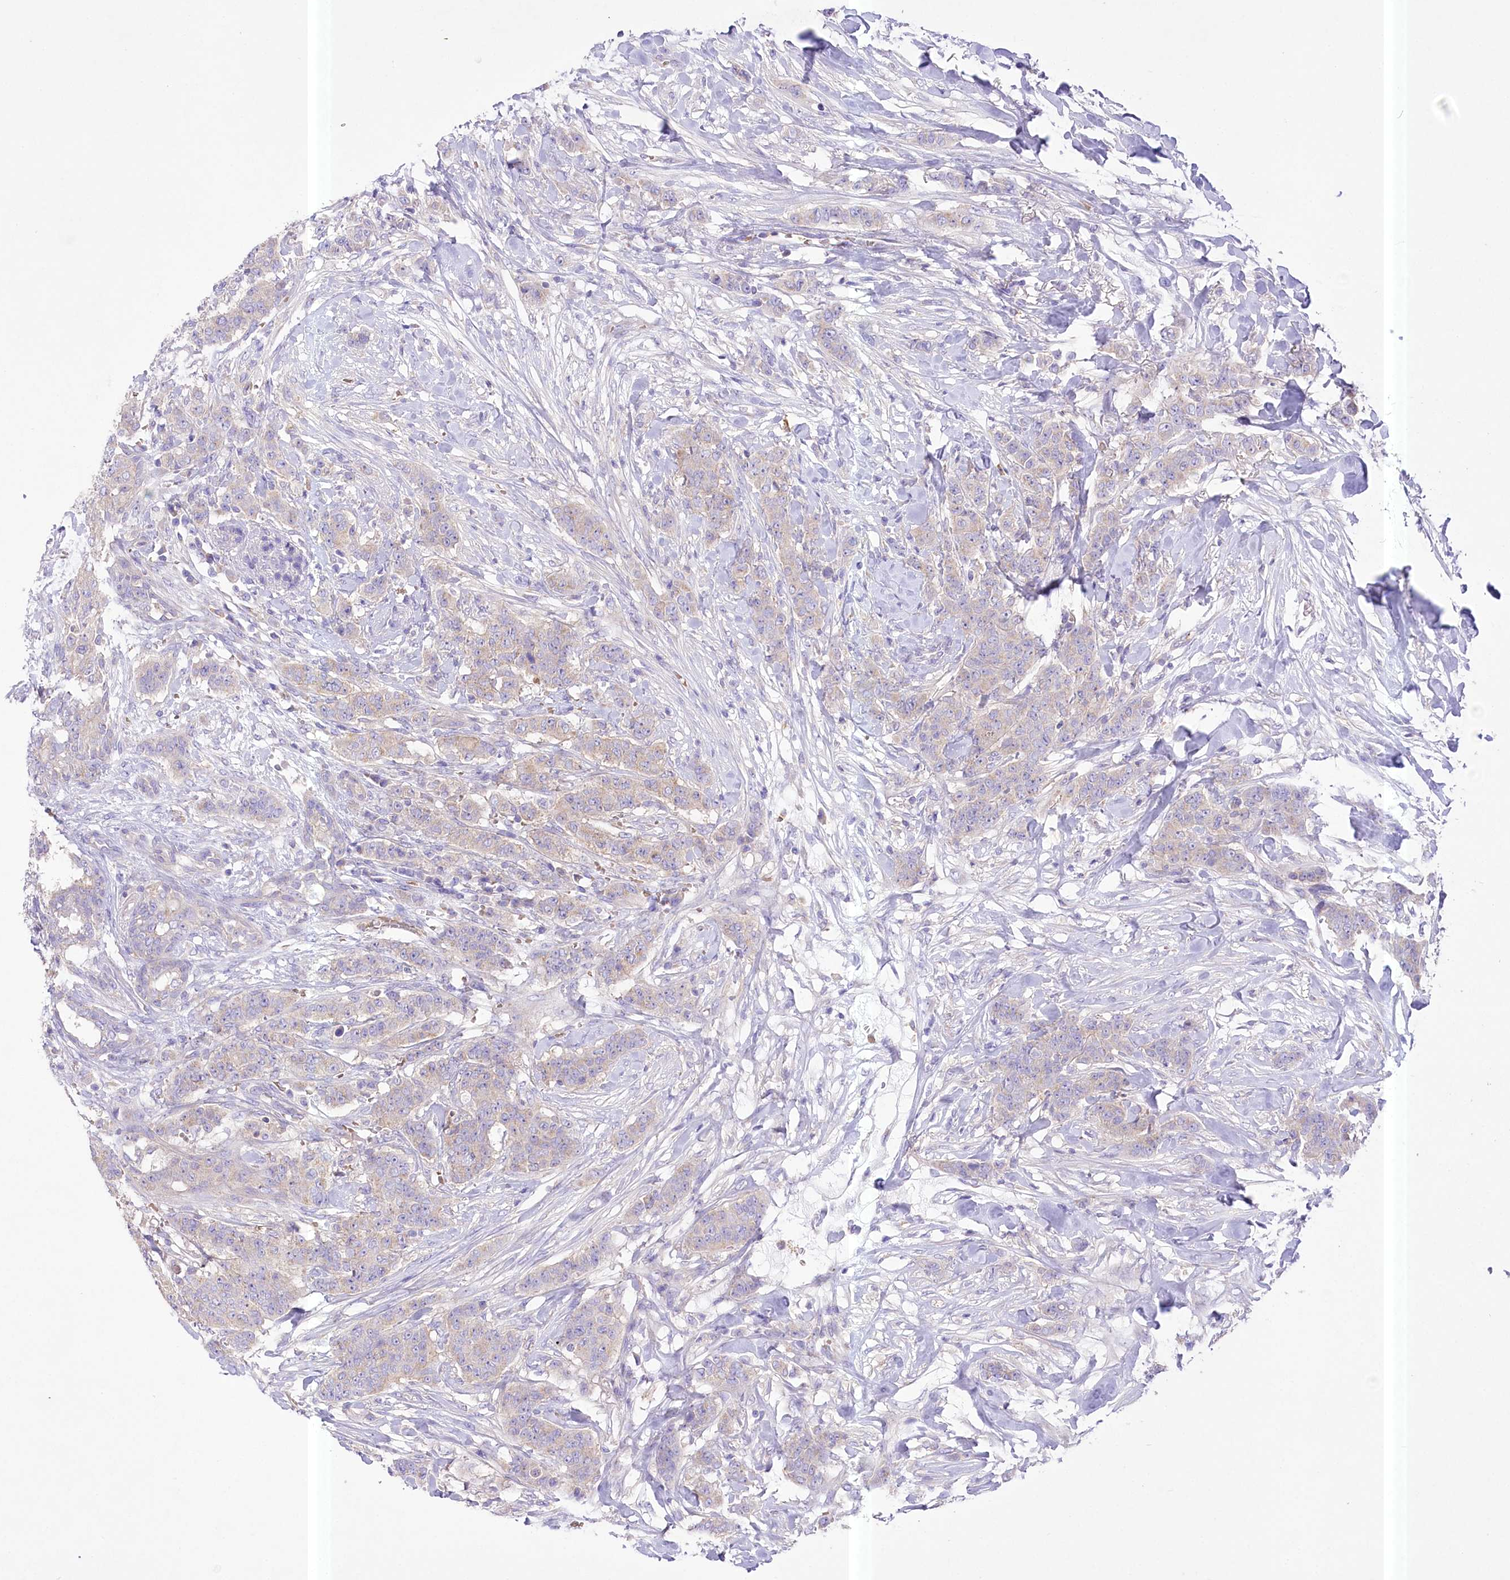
{"staining": {"intensity": "weak", "quantity": "<25%", "location": "cytoplasmic/membranous"}, "tissue": "breast cancer", "cell_type": "Tumor cells", "image_type": "cancer", "snomed": [{"axis": "morphology", "description": "Duct carcinoma"}, {"axis": "topography", "description": "Breast"}], "caption": "There is no significant expression in tumor cells of intraductal carcinoma (breast).", "gene": "PRSS53", "patient": {"sex": "female", "age": 40}}